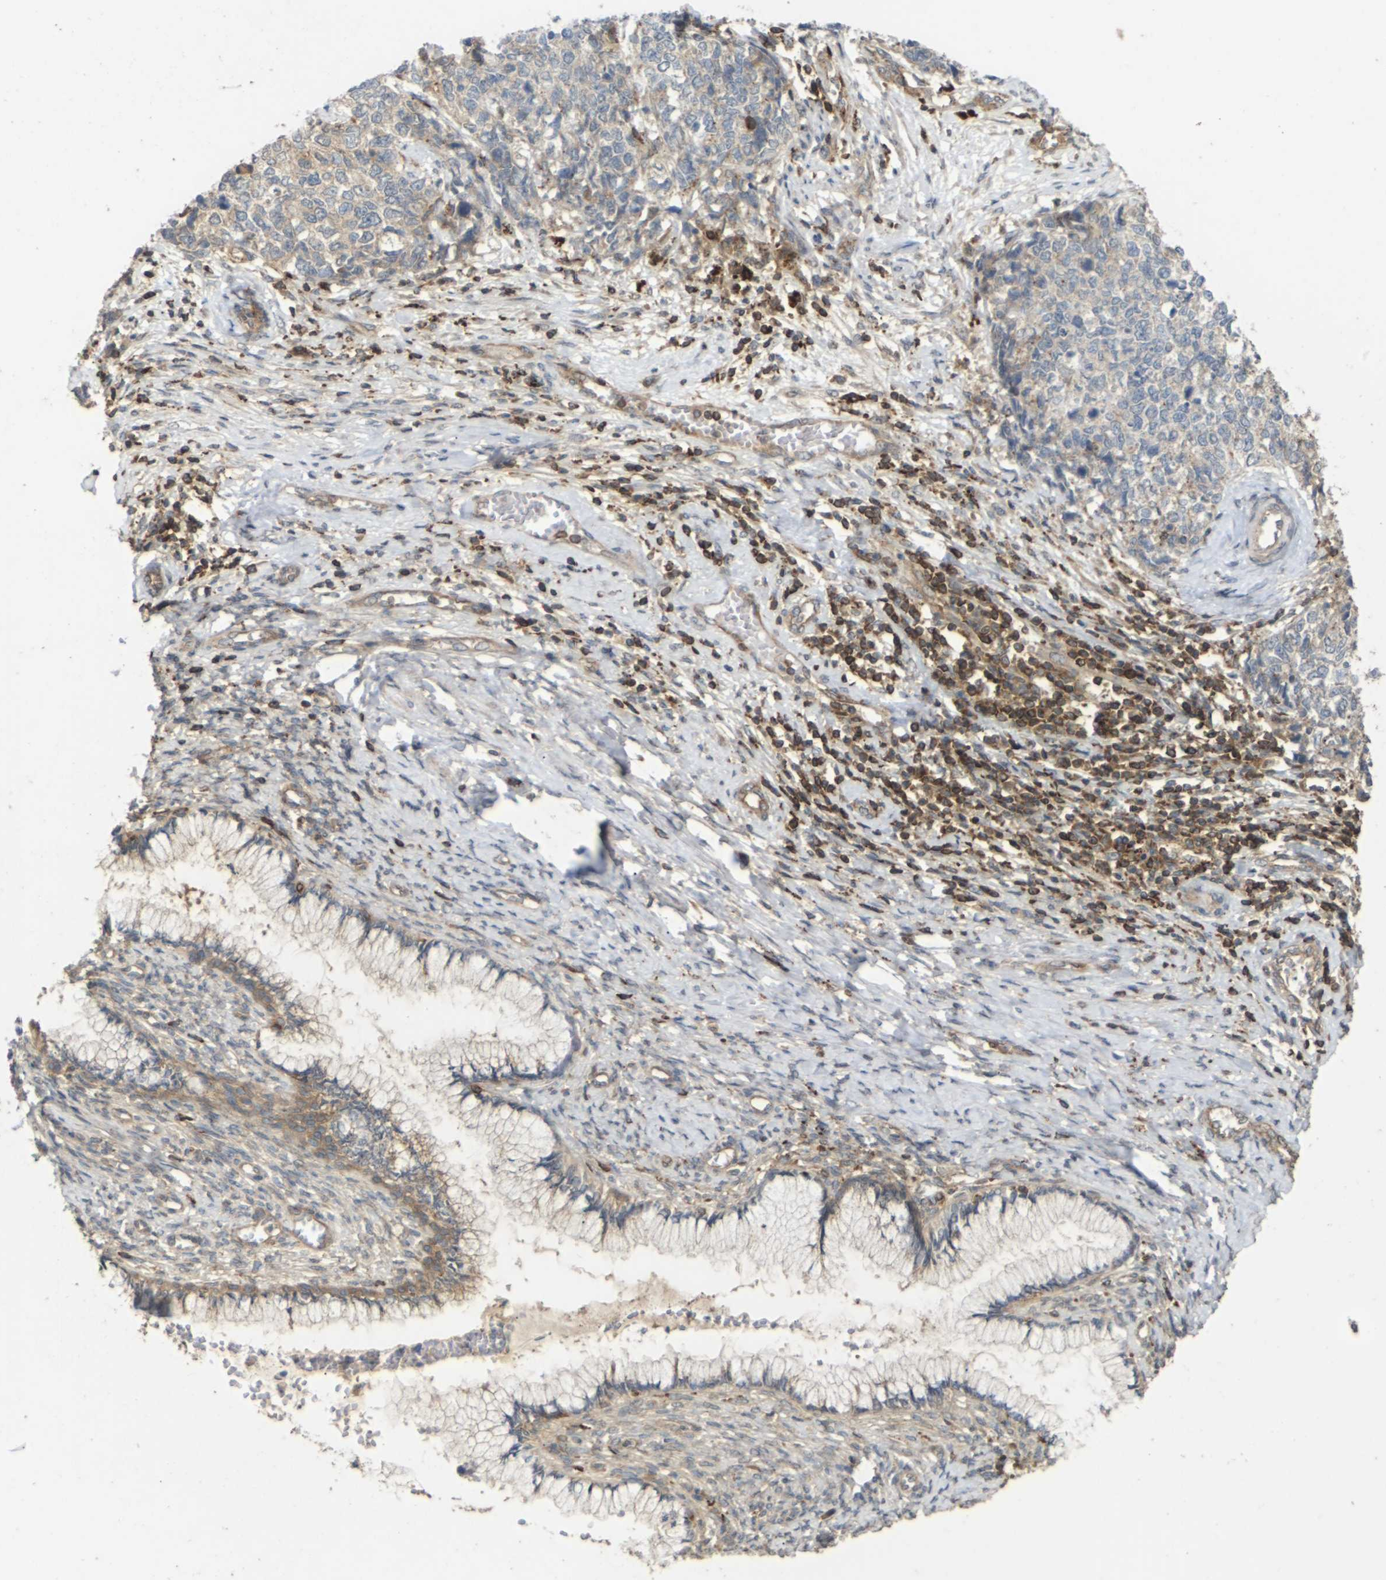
{"staining": {"intensity": "weak", "quantity": ">75%", "location": "cytoplasmic/membranous"}, "tissue": "cervical cancer", "cell_type": "Tumor cells", "image_type": "cancer", "snomed": [{"axis": "morphology", "description": "Squamous cell carcinoma, NOS"}, {"axis": "topography", "description": "Cervix"}], "caption": "DAB (3,3'-diaminobenzidine) immunohistochemical staining of human cervical cancer displays weak cytoplasmic/membranous protein positivity in about >75% of tumor cells.", "gene": "KSR1", "patient": {"sex": "female", "age": 63}}